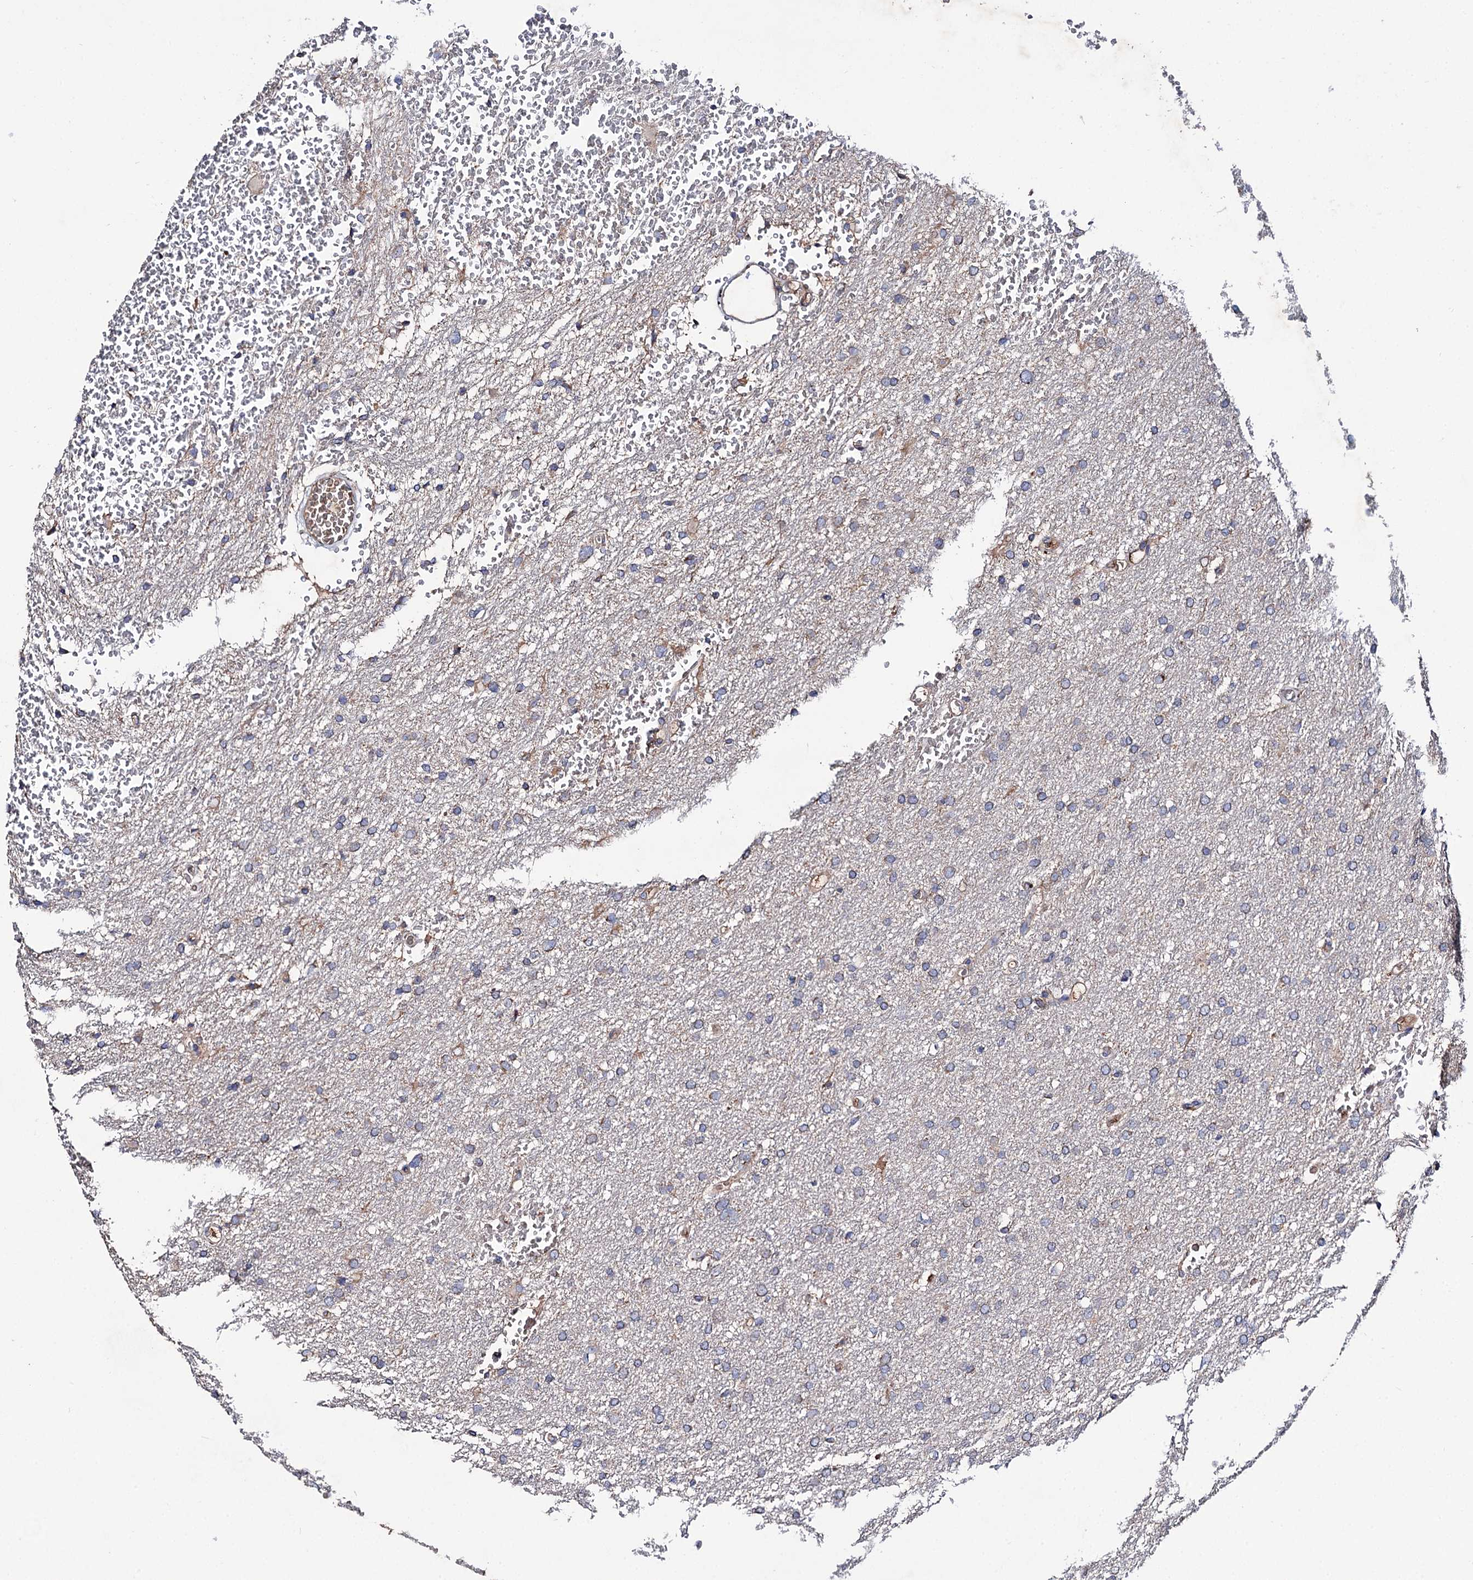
{"staining": {"intensity": "negative", "quantity": "none", "location": "none"}, "tissue": "glioma", "cell_type": "Tumor cells", "image_type": "cancer", "snomed": [{"axis": "morphology", "description": "Glioma, malignant, High grade"}, {"axis": "topography", "description": "Cerebral cortex"}], "caption": "The photomicrograph shows no staining of tumor cells in glioma.", "gene": "CLPB", "patient": {"sex": "female", "age": 36}}